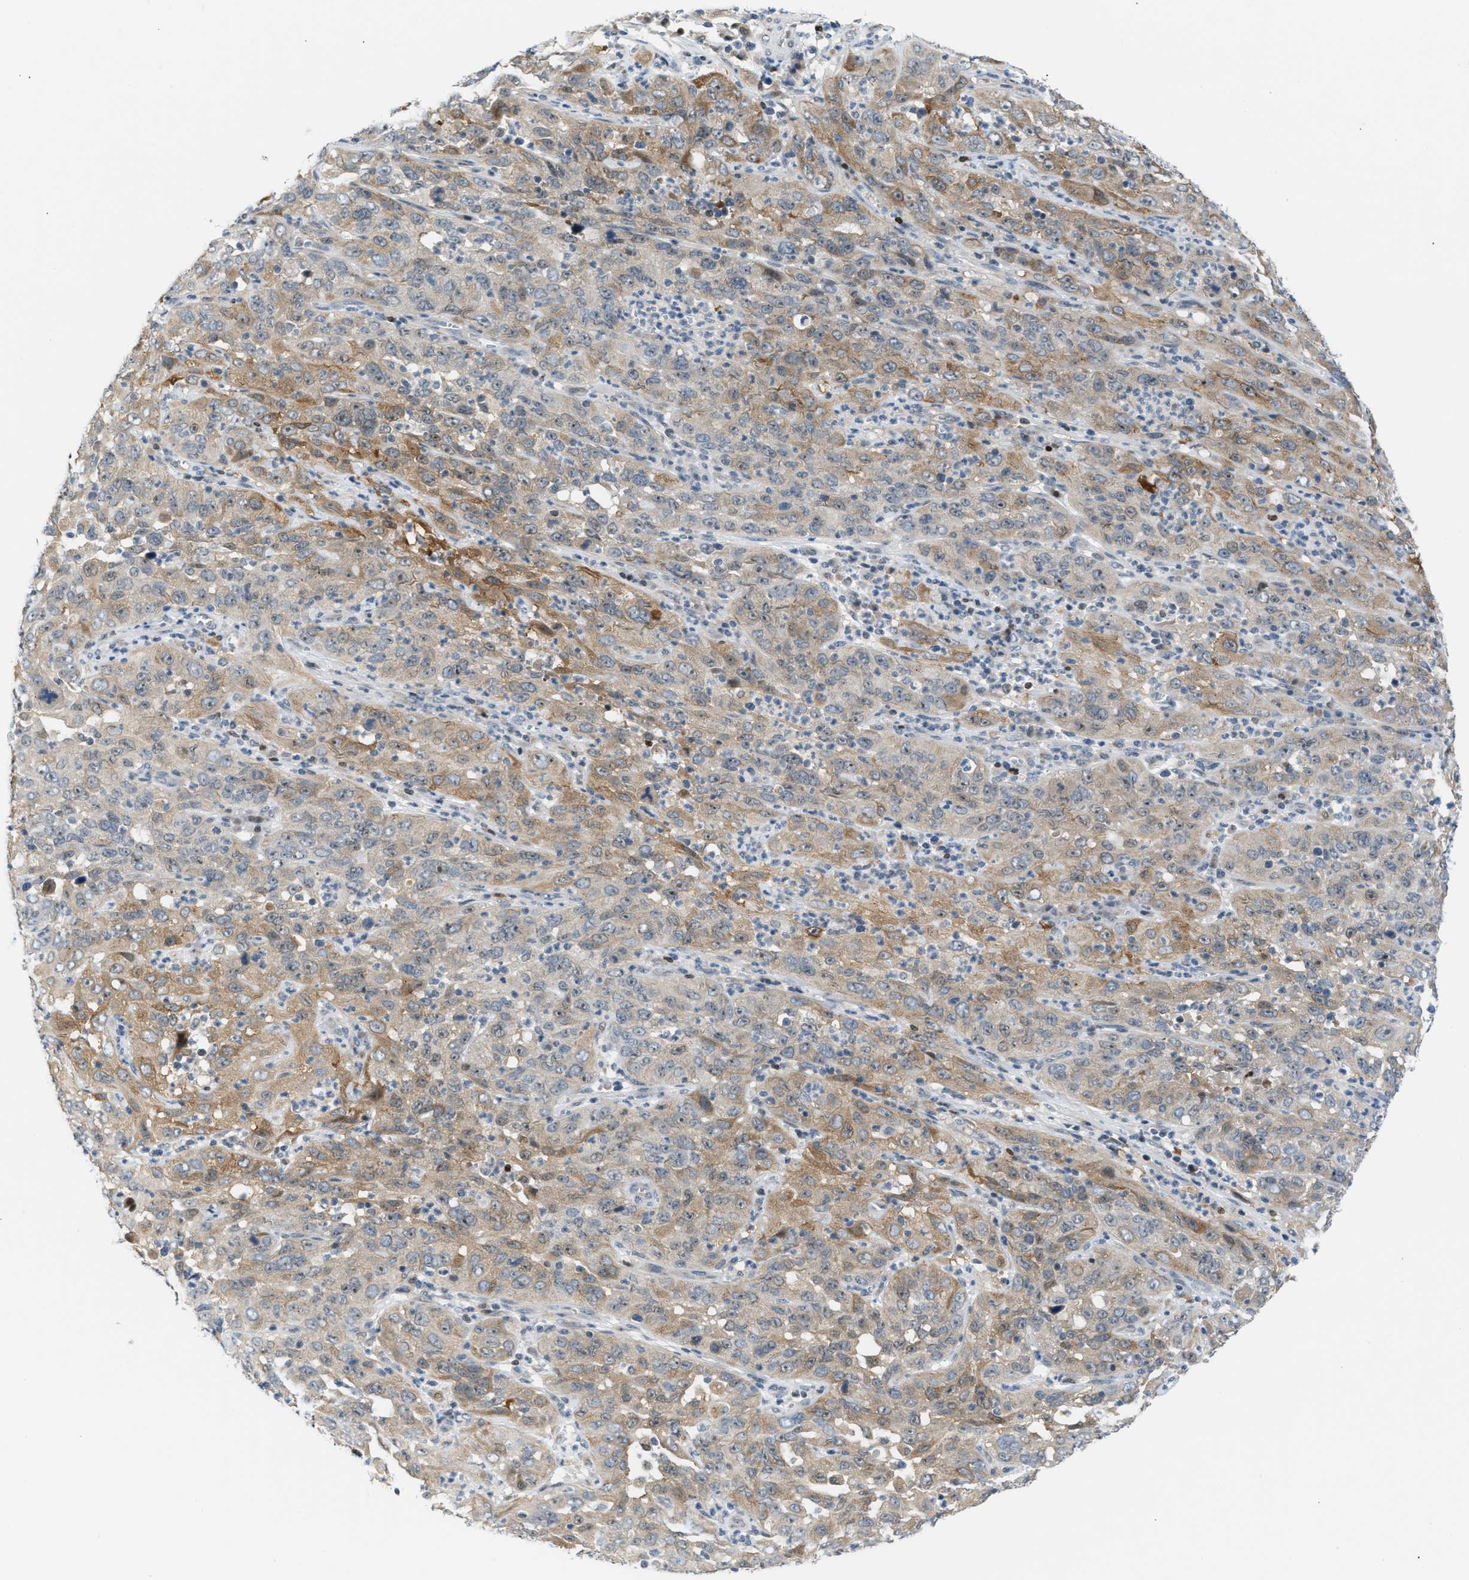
{"staining": {"intensity": "moderate", "quantity": "<25%", "location": "cytoplasmic/membranous"}, "tissue": "cervical cancer", "cell_type": "Tumor cells", "image_type": "cancer", "snomed": [{"axis": "morphology", "description": "Squamous cell carcinoma, NOS"}, {"axis": "topography", "description": "Cervix"}], "caption": "There is low levels of moderate cytoplasmic/membranous expression in tumor cells of cervical cancer (squamous cell carcinoma), as demonstrated by immunohistochemical staining (brown color).", "gene": "NPS", "patient": {"sex": "female", "age": 32}}